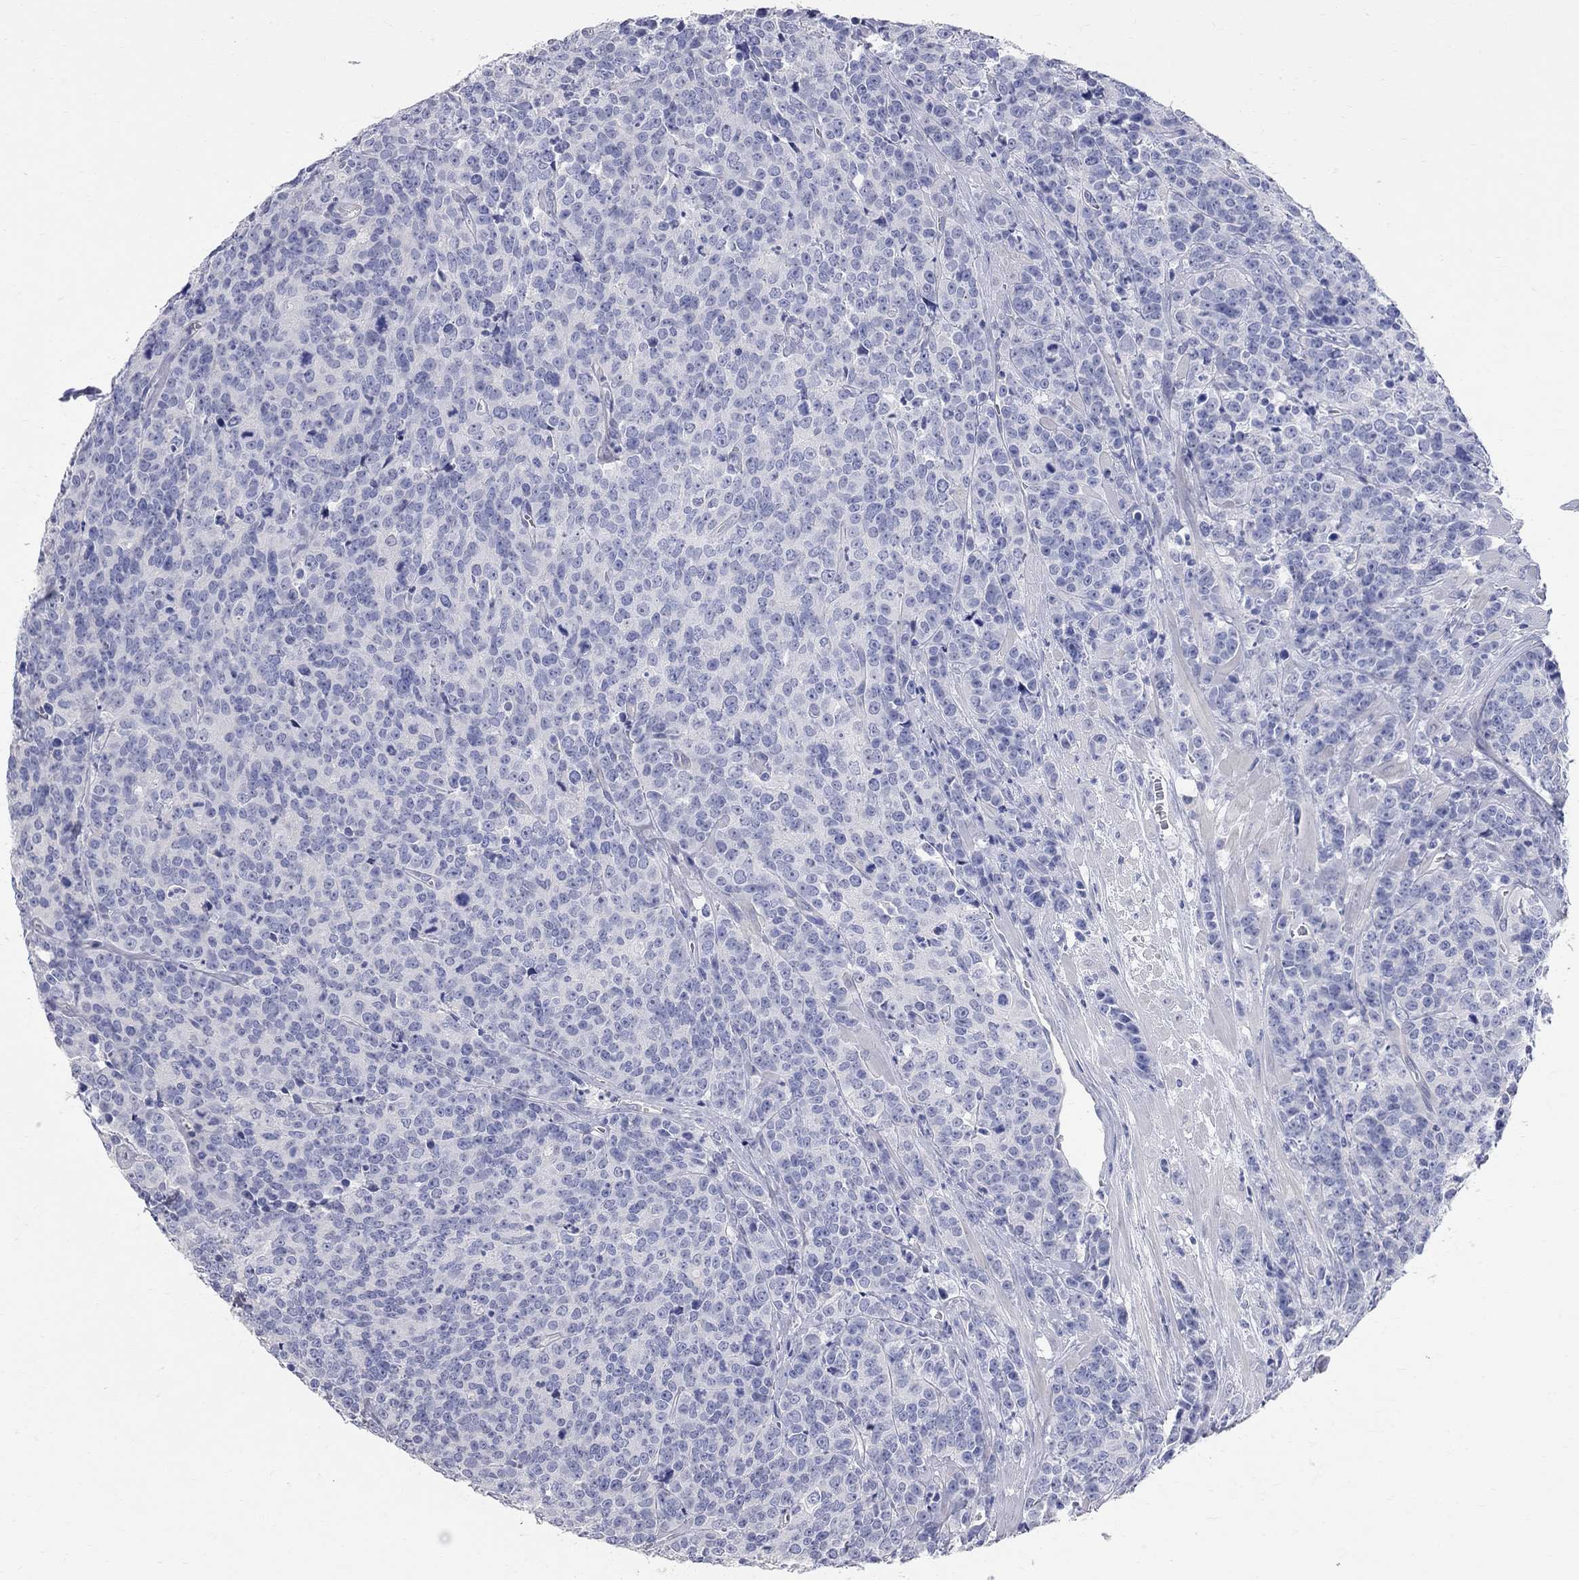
{"staining": {"intensity": "negative", "quantity": "none", "location": "none"}, "tissue": "prostate cancer", "cell_type": "Tumor cells", "image_type": "cancer", "snomed": [{"axis": "morphology", "description": "Adenocarcinoma, NOS"}, {"axis": "topography", "description": "Prostate"}], "caption": "Tumor cells show no significant protein expression in prostate adenocarcinoma. The staining is performed using DAB (3,3'-diaminobenzidine) brown chromogen with nuclei counter-stained in using hematoxylin.", "gene": "AOX1", "patient": {"sex": "male", "age": 67}}